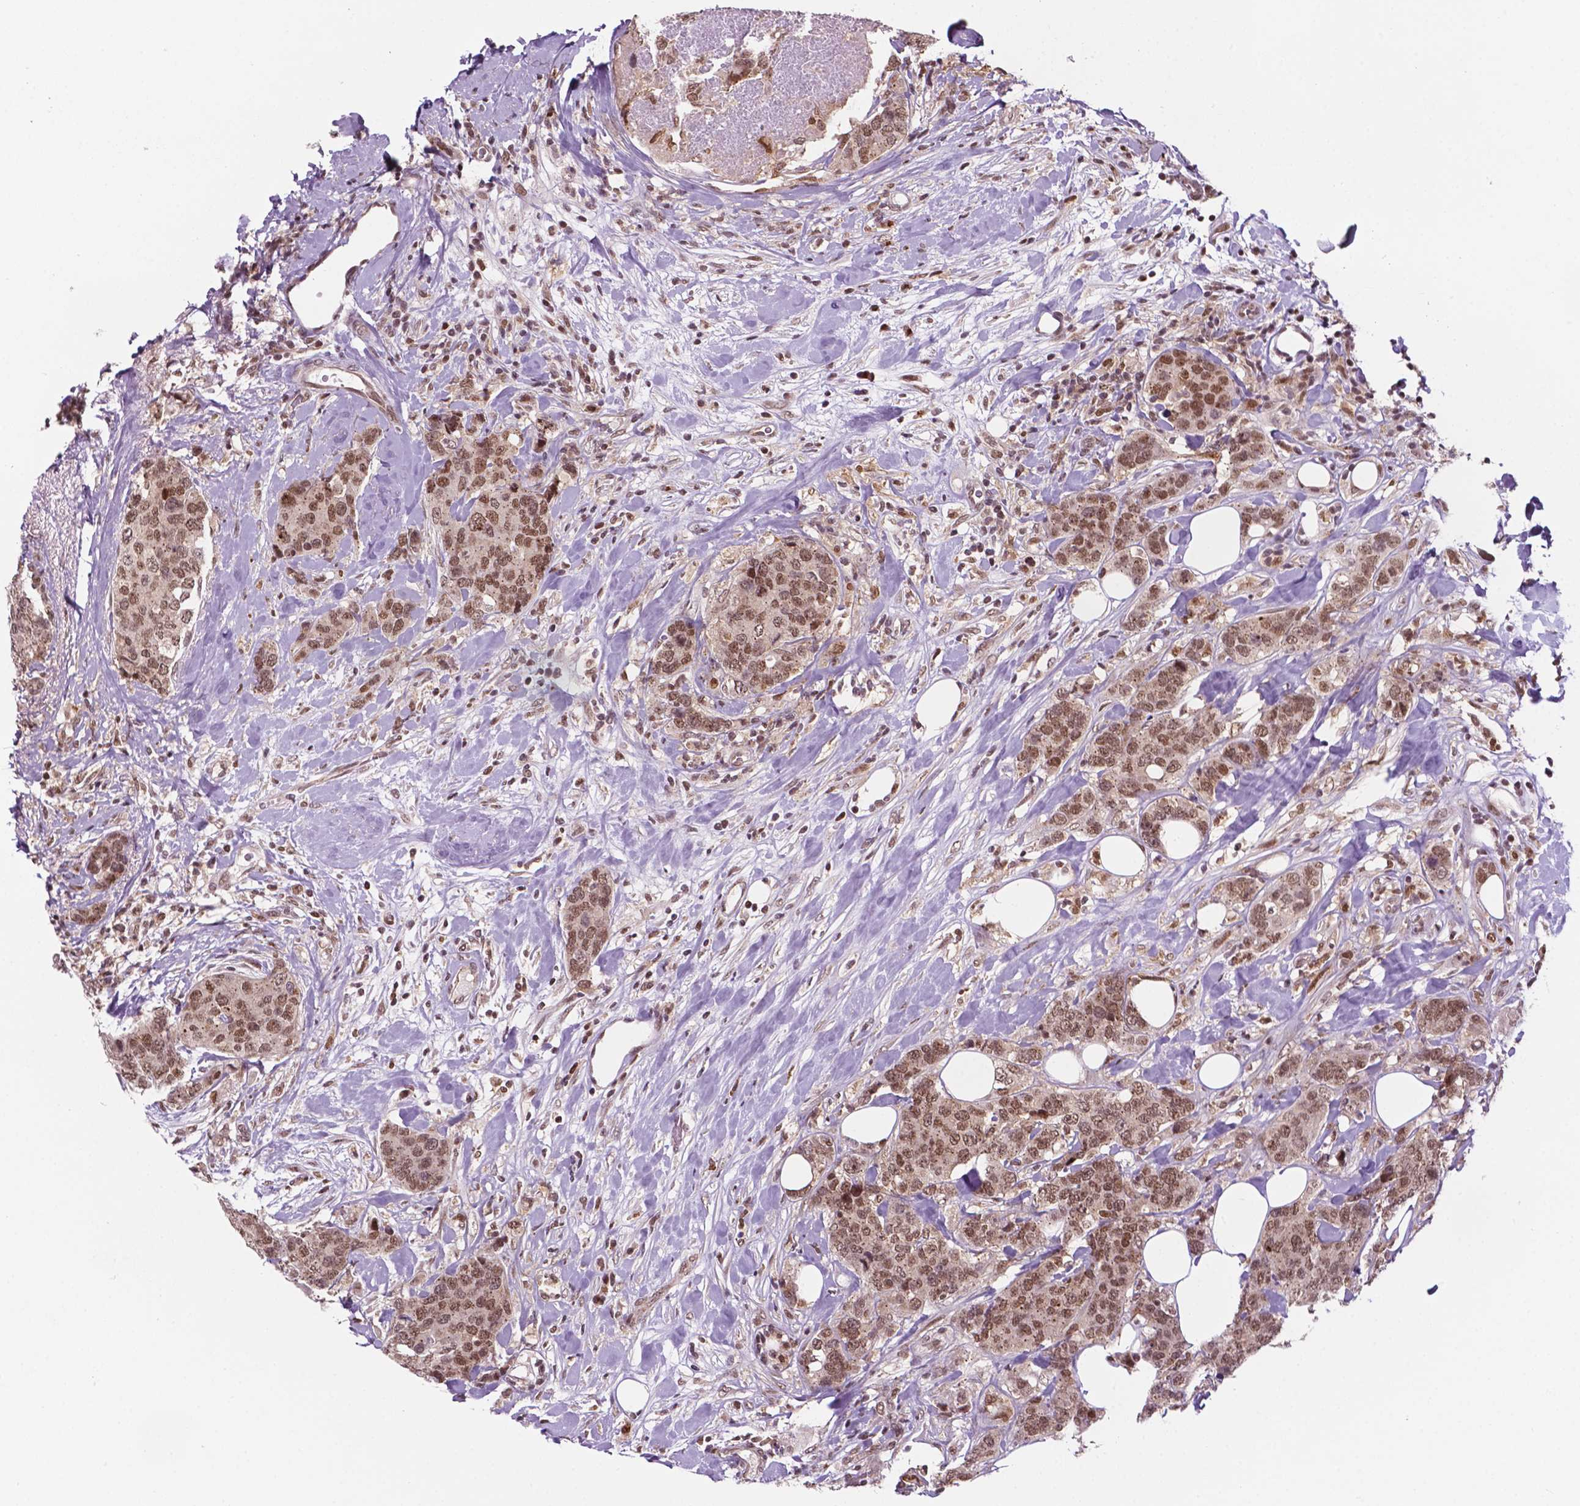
{"staining": {"intensity": "moderate", "quantity": ">75%", "location": "nuclear"}, "tissue": "breast cancer", "cell_type": "Tumor cells", "image_type": "cancer", "snomed": [{"axis": "morphology", "description": "Lobular carcinoma"}, {"axis": "topography", "description": "Breast"}], "caption": "Immunohistochemical staining of breast lobular carcinoma reveals medium levels of moderate nuclear expression in about >75% of tumor cells.", "gene": "PER2", "patient": {"sex": "female", "age": 59}}